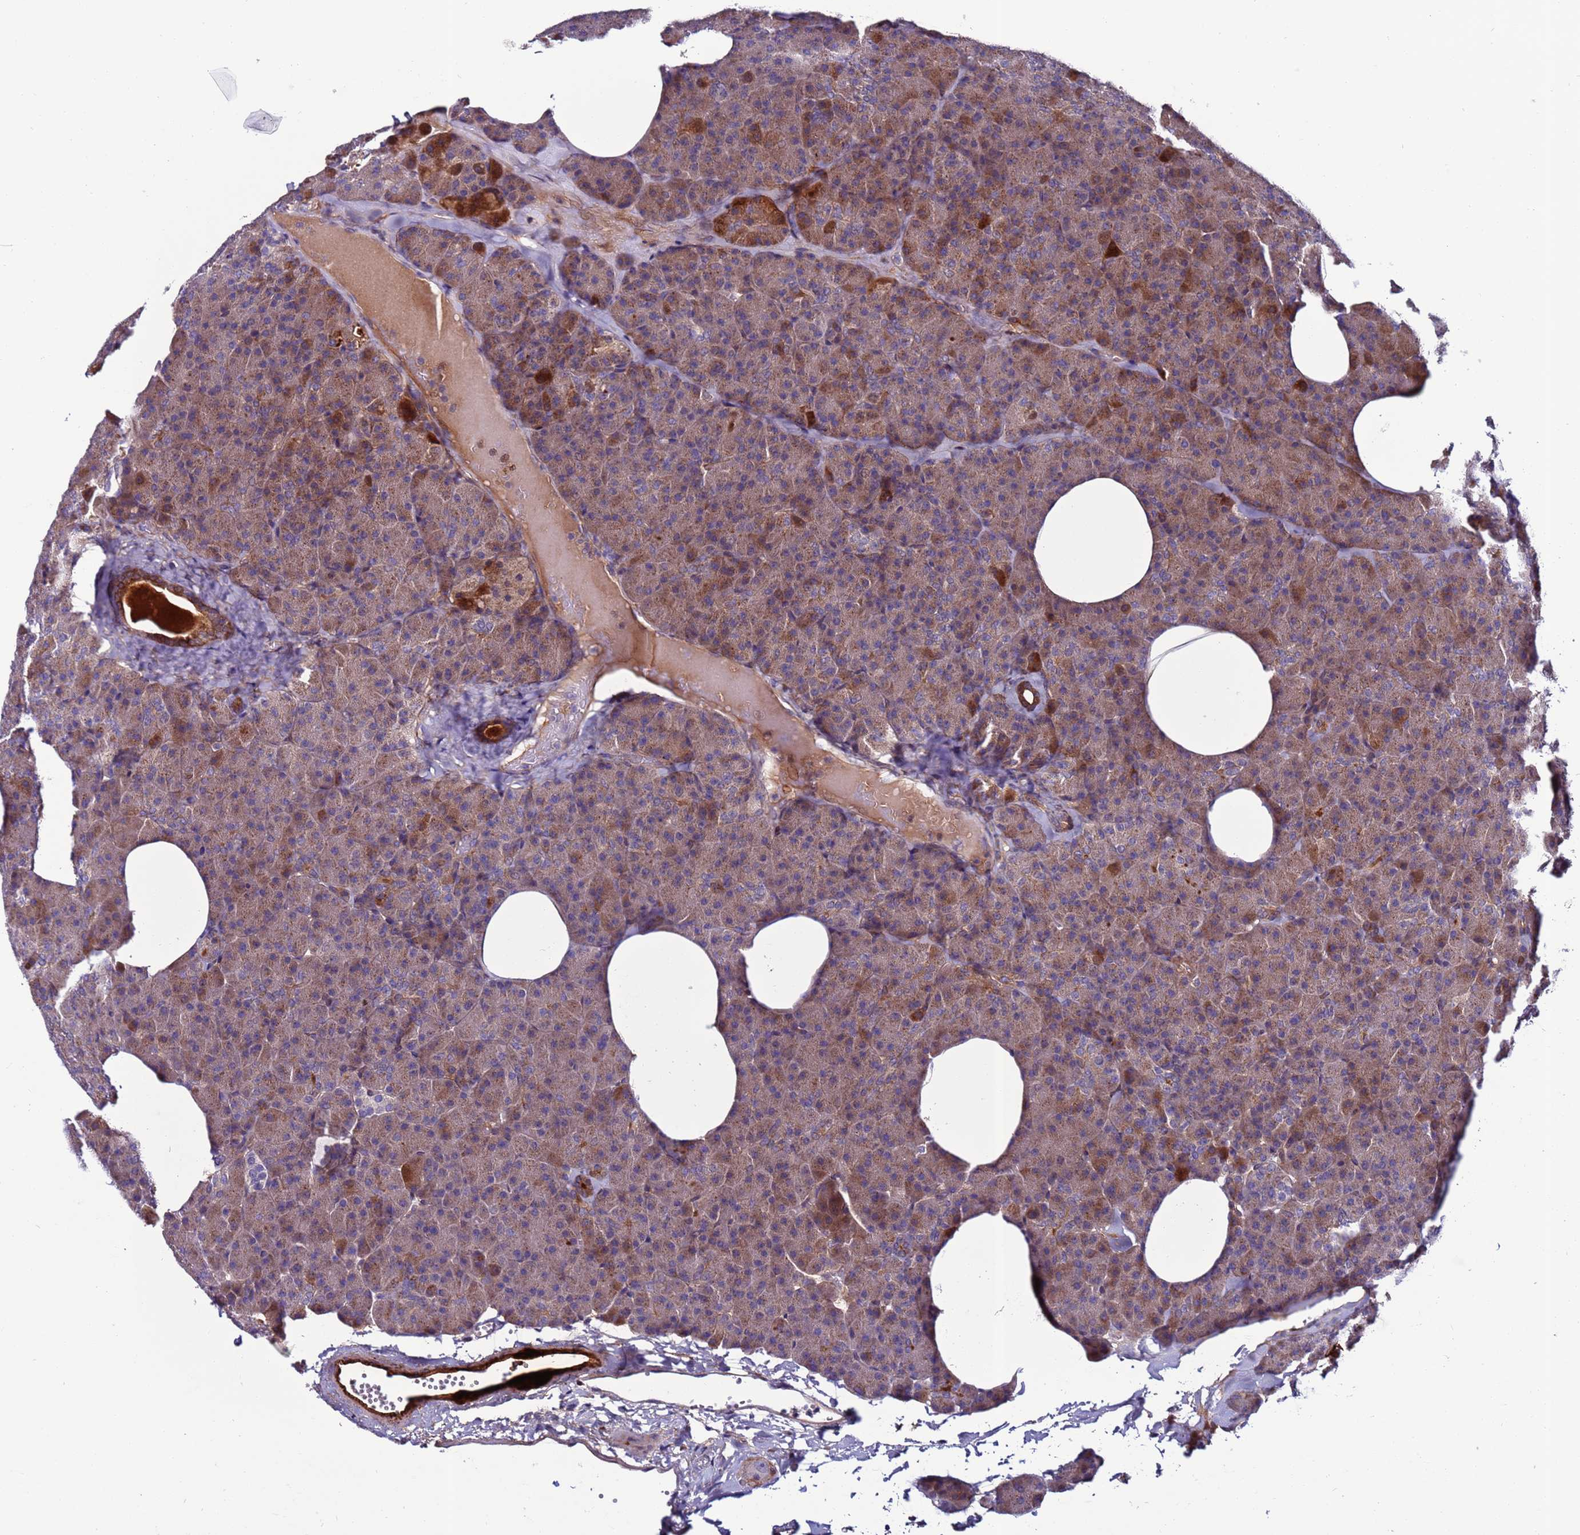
{"staining": {"intensity": "moderate", "quantity": ">75%", "location": "cytoplasmic/membranous"}, "tissue": "pancreas", "cell_type": "Exocrine glandular cells", "image_type": "normal", "snomed": [{"axis": "morphology", "description": "Normal tissue, NOS"}, {"axis": "morphology", "description": "Carcinoid, malignant, NOS"}, {"axis": "topography", "description": "Pancreas"}], "caption": "Immunohistochemical staining of benign pancreas exhibits moderate cytoplasmic/membranous protein expression in approximately >75% of exocrine glandular cells. (Stains: DAB in brown, nuclei in blue, Microscopy: brightfield microscopy at high magnification).", "gene": "C8G", "patient": {"sex": "female", "age": 35}}